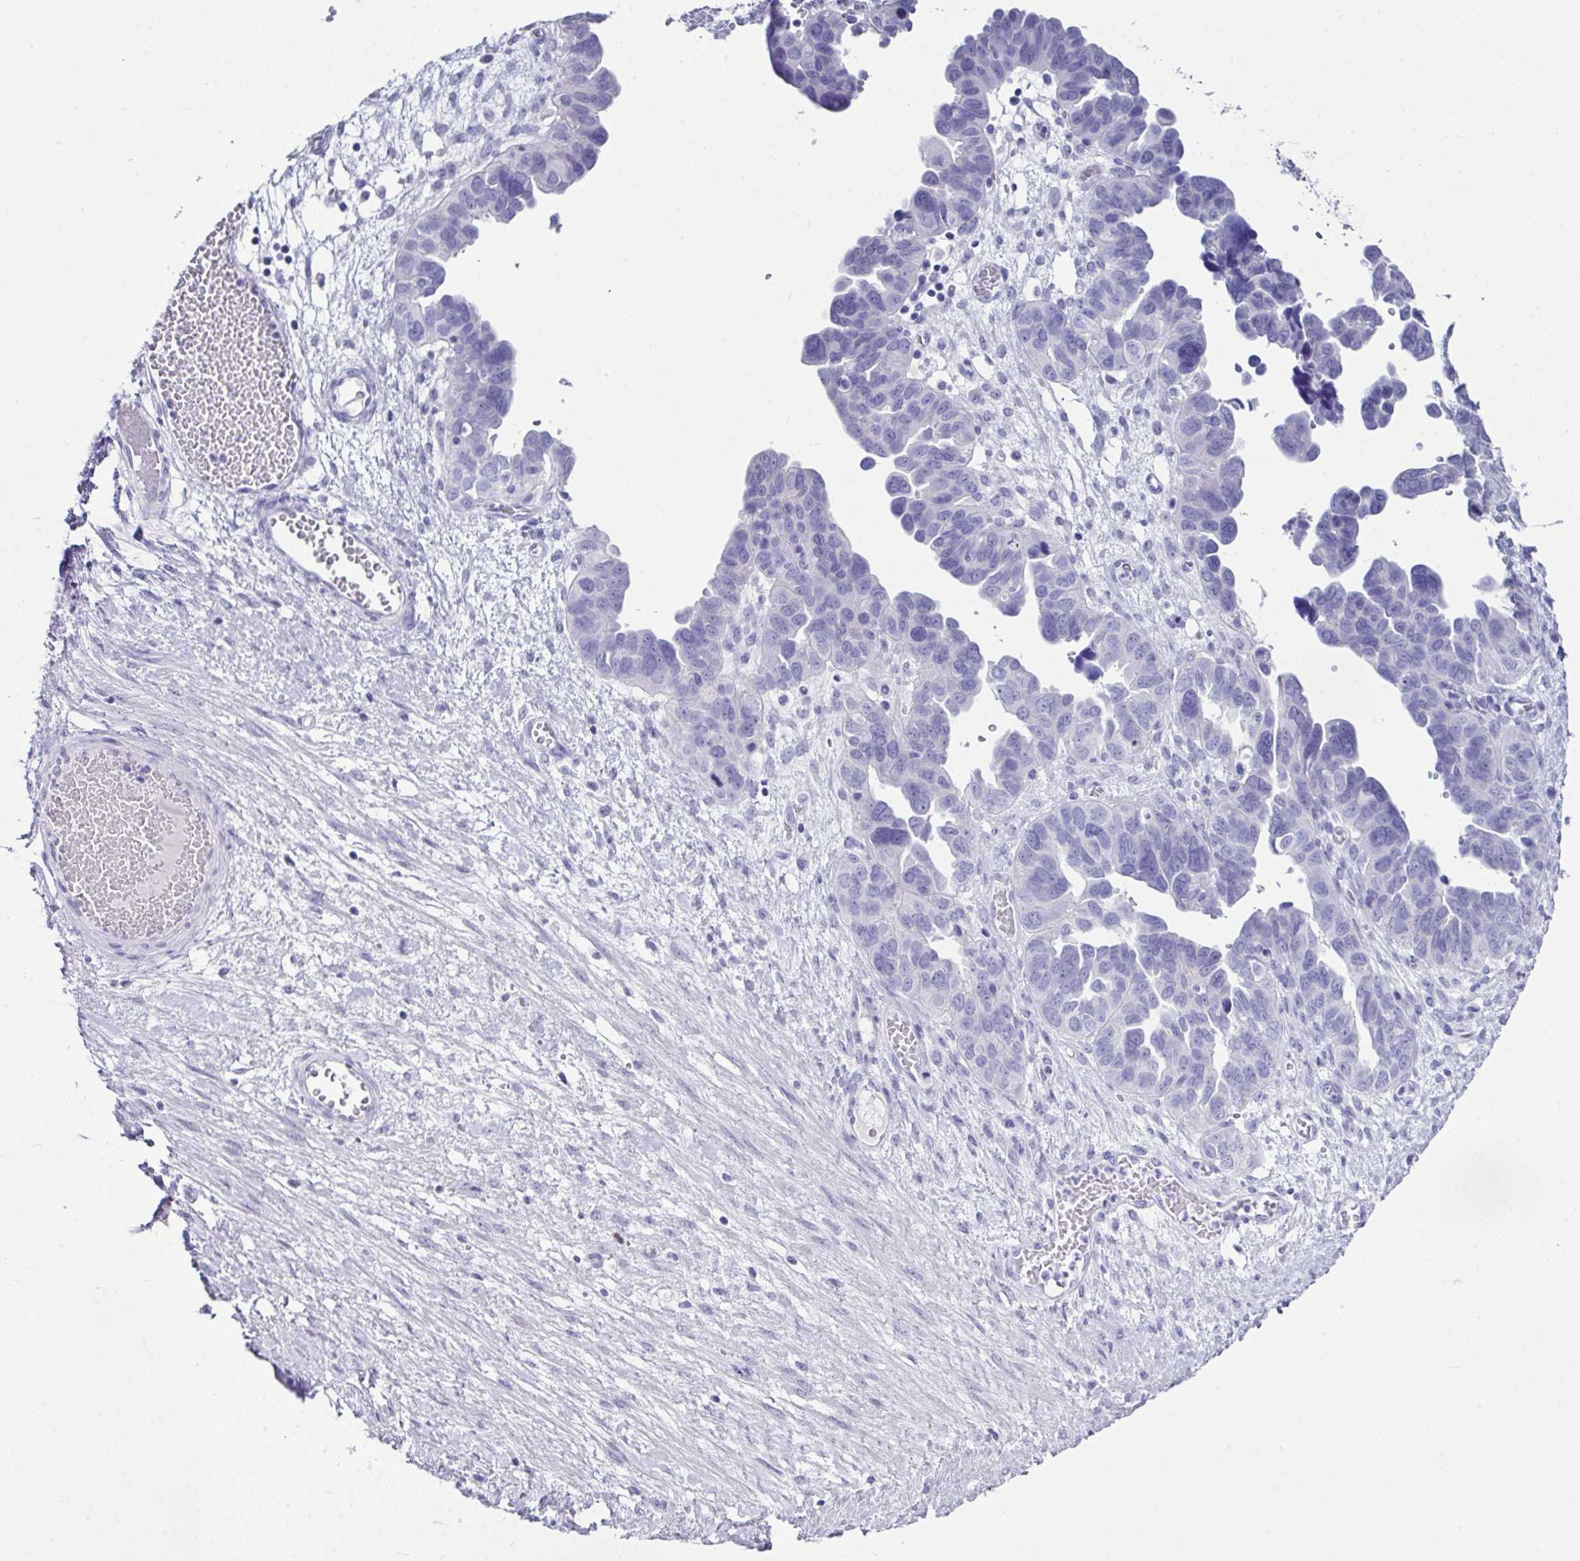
{"staining": {"intensity": "negative", "quantity": "none", "location": "none"}, "tissue": "ovarian cancer", "cell_type": "Tumor cells", "image_type": "cancer", "snomed": [{"axis": "morphology", "description": "Cystadenocarcinoma, serous, NOS"}, {"axis": "topography", "description": "Ovary"}], "caption": "IHC micrograph of neoplastic tissue: human ovarian serous cystadenocarcinoma stained with DAB (3,3'-diaminobenzidine) exhibits no significant protein expression in tumor cells. Brightfield microscopy of immunohistochemistry stained with DAB (brown) and hematoxylin (blue), captured at high magnification.", "gene": "LGALS4", "patient": {"sex": "female", "age": 64}}